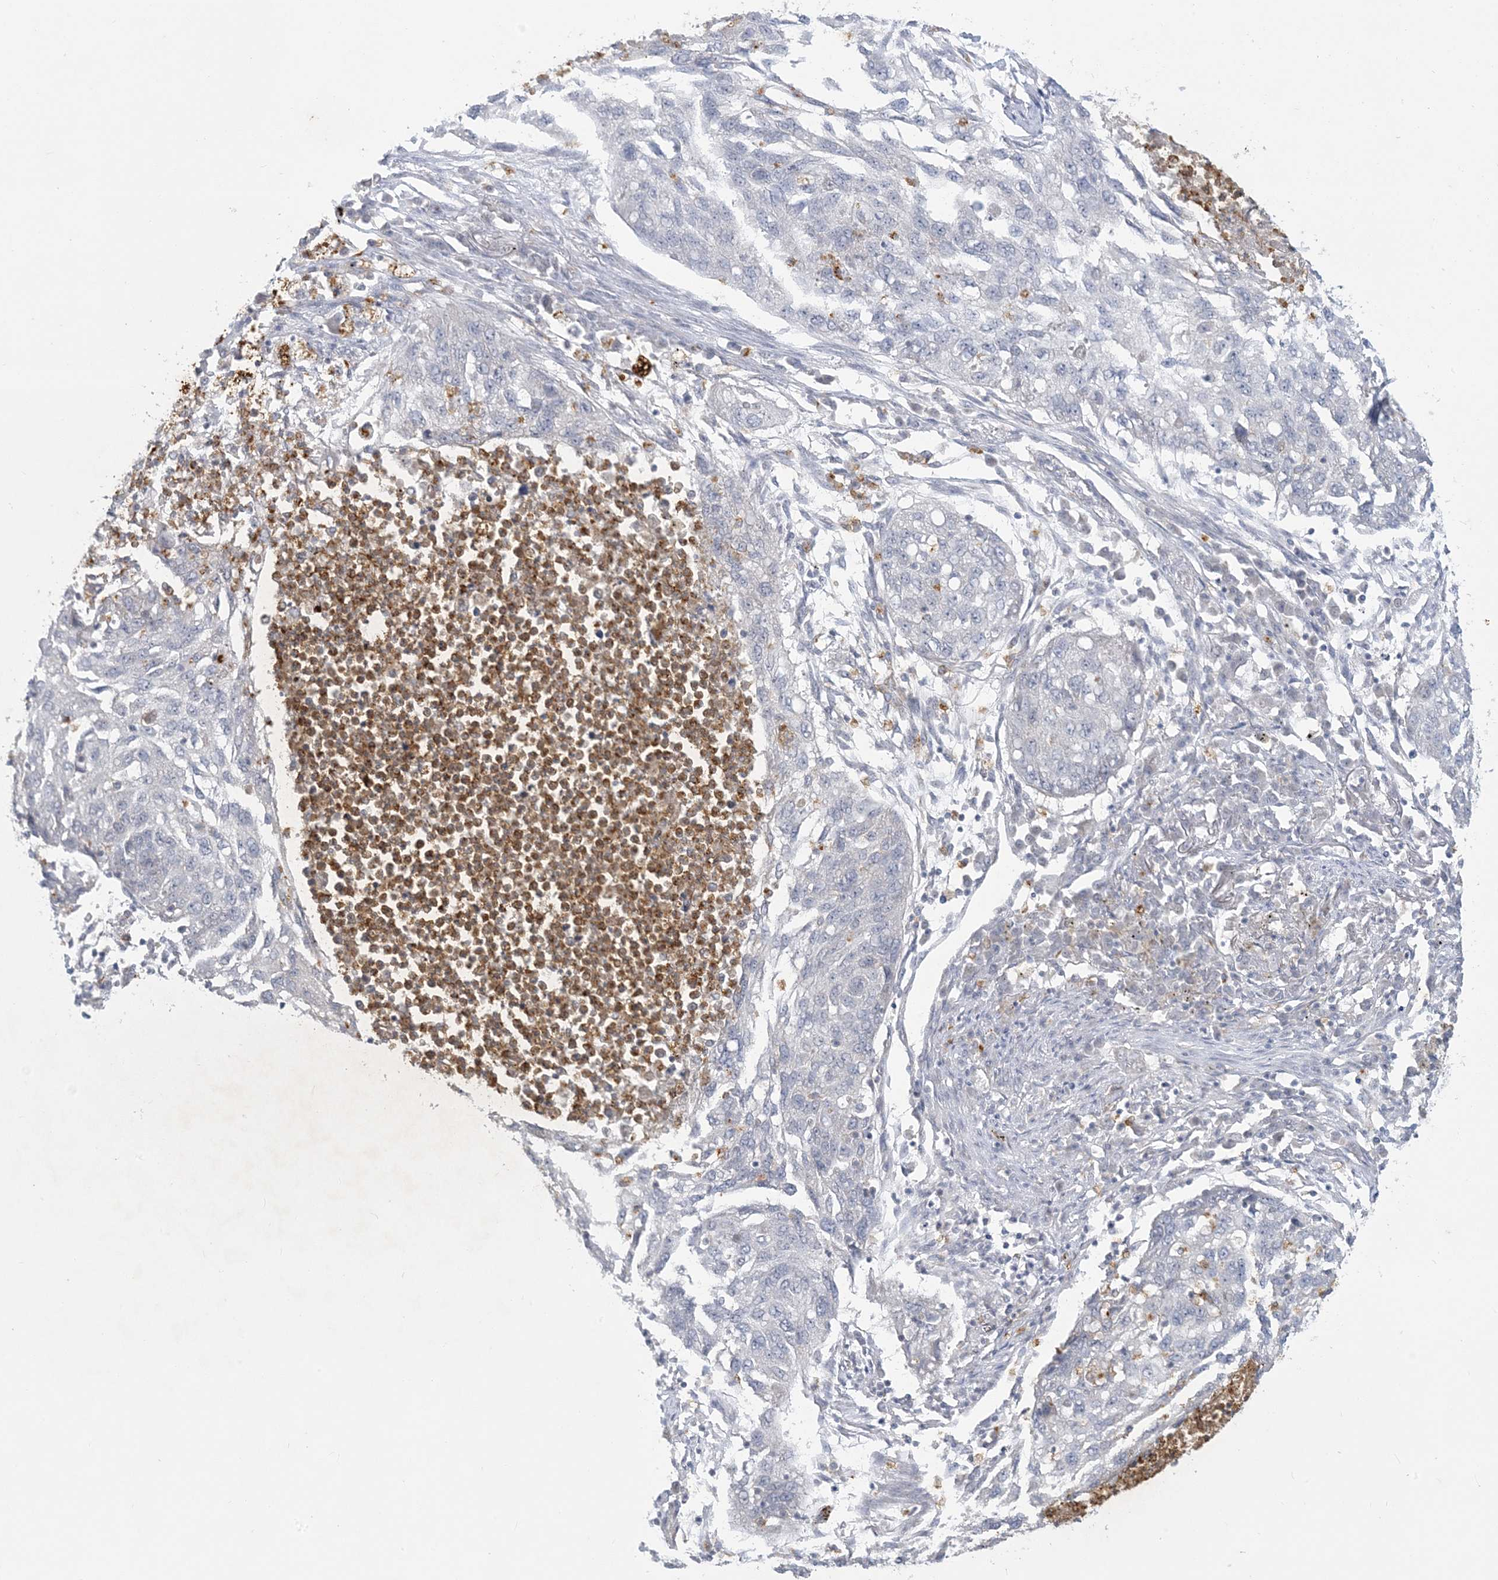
{"staining": {"intensity": "negative", "quantity": "none", "location": "none"}, "tissue": "lung cancer", "cell_type": "Tumor cells", "image_type": "cancer", "snomed": [{"axis": "morphology", "description": "Squamous cell carcinoma, NOS"}, {"axis": "topography", "description": "Lung"}], "caption": "Human lung cancer (squamous cell carcinoma) stained for a protein using IHC displays no positivity in tumor cells.", "gene": "KIF3A", "patient": {"sex": "female", "age": 63}}